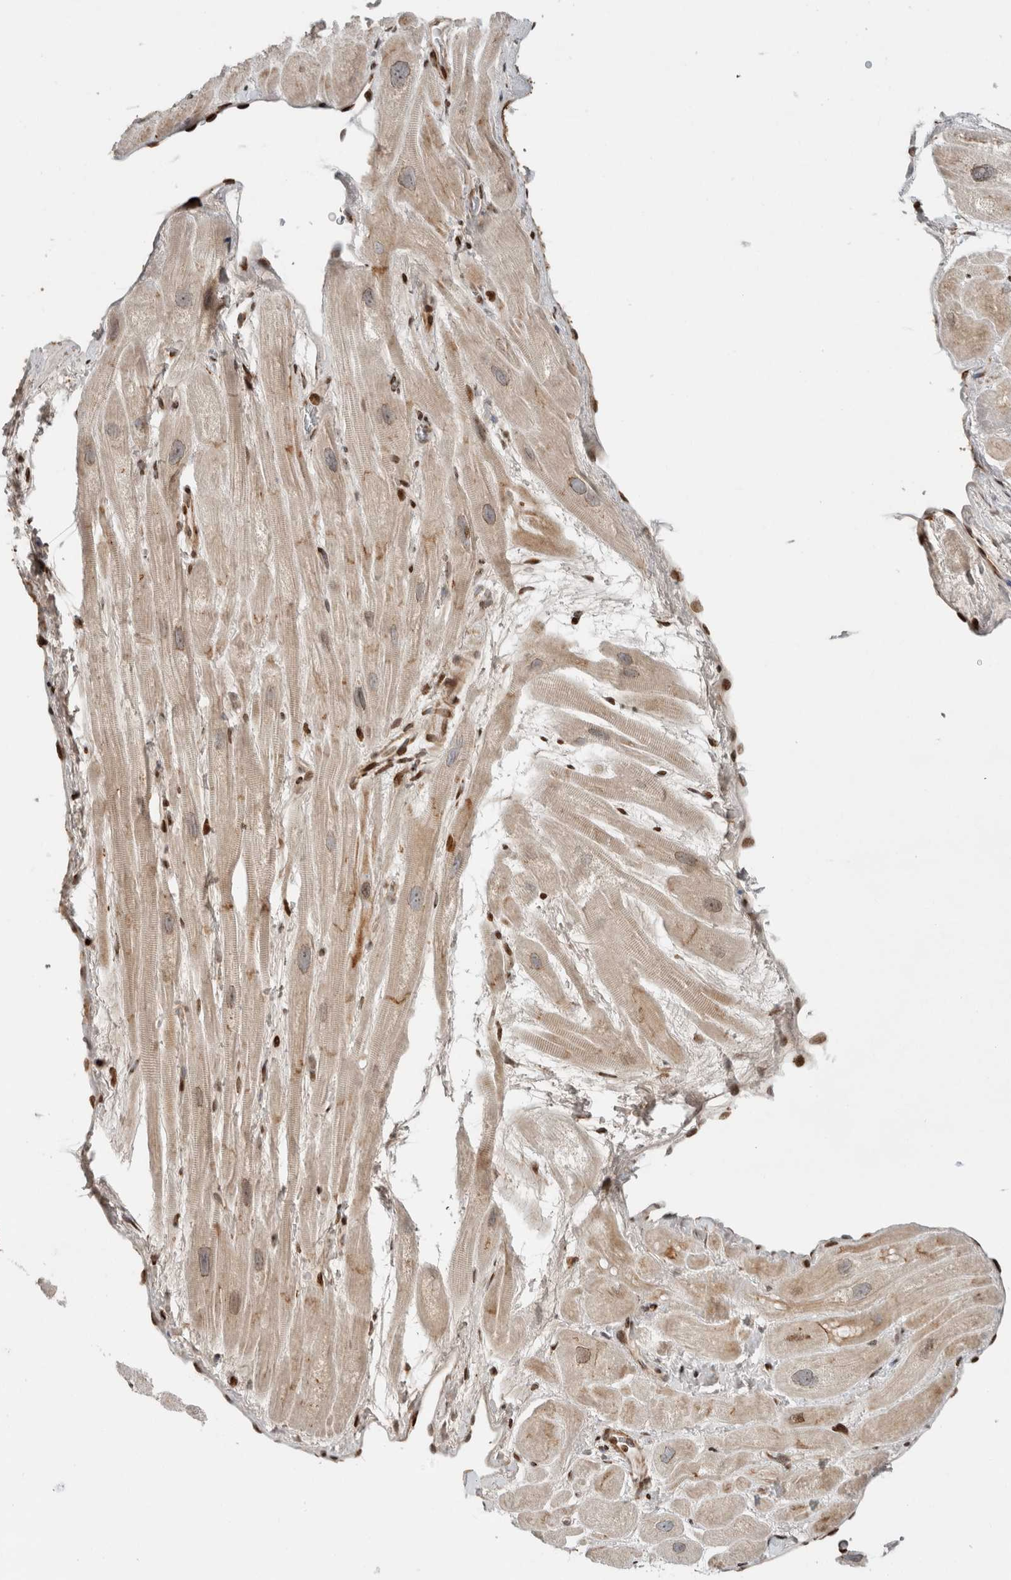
{"staining": {"intensity": "moderate", "quantity": "25%-75%", "location": "nuclear"}, "tissue": "heart muscle", "cell_type": "Cardiomyocytes", "image_type": "normal", "snomed": [{"axis": "morphology", "description": "Normal tissue, NOS"}, {"axis": "topography", "description": "Heart"}], "caption": "Immunohistochemical staining of unremarkable heart muscle exhibits 25%-75% levels of moderate nuclear protein positivity in about 25%-75% of cardiomyocytes.", "gene": "GINS4", "patient": {"sex": "male", "age": 49}}